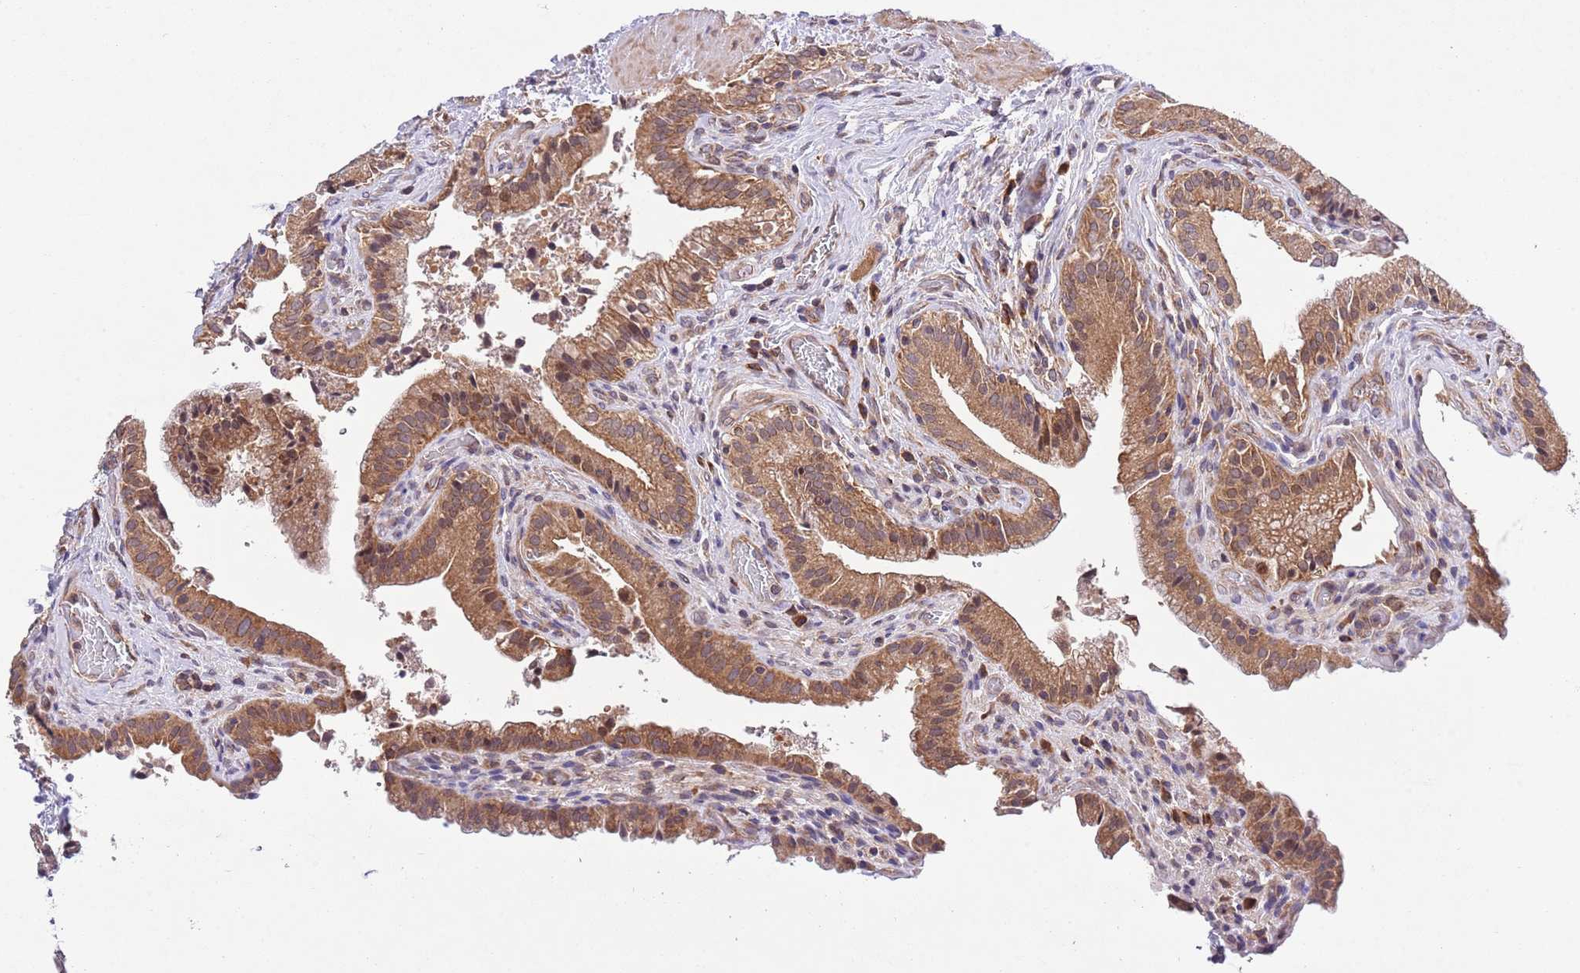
{"staining": {"intensity": "strong", "quantity": ">75%", "location": "cytoplasmic/membranous"}, "tissue": "gallbladder", "cell_type": "Glandular cells", "image_type": "normal", "snomed": [{"axis": "morphology", "description": "Normal tissue, NOS"}, {"axis": "topography", "description": "Gallbladder"}], "caption": "Brown immunohistochemical staining in benign gallbladder demonstrates strong cytoplasmic/membranous positivity in about >75% of glandular cells.", "gene": "MFNG", "patient": {"sex": "male", "age": 24}}